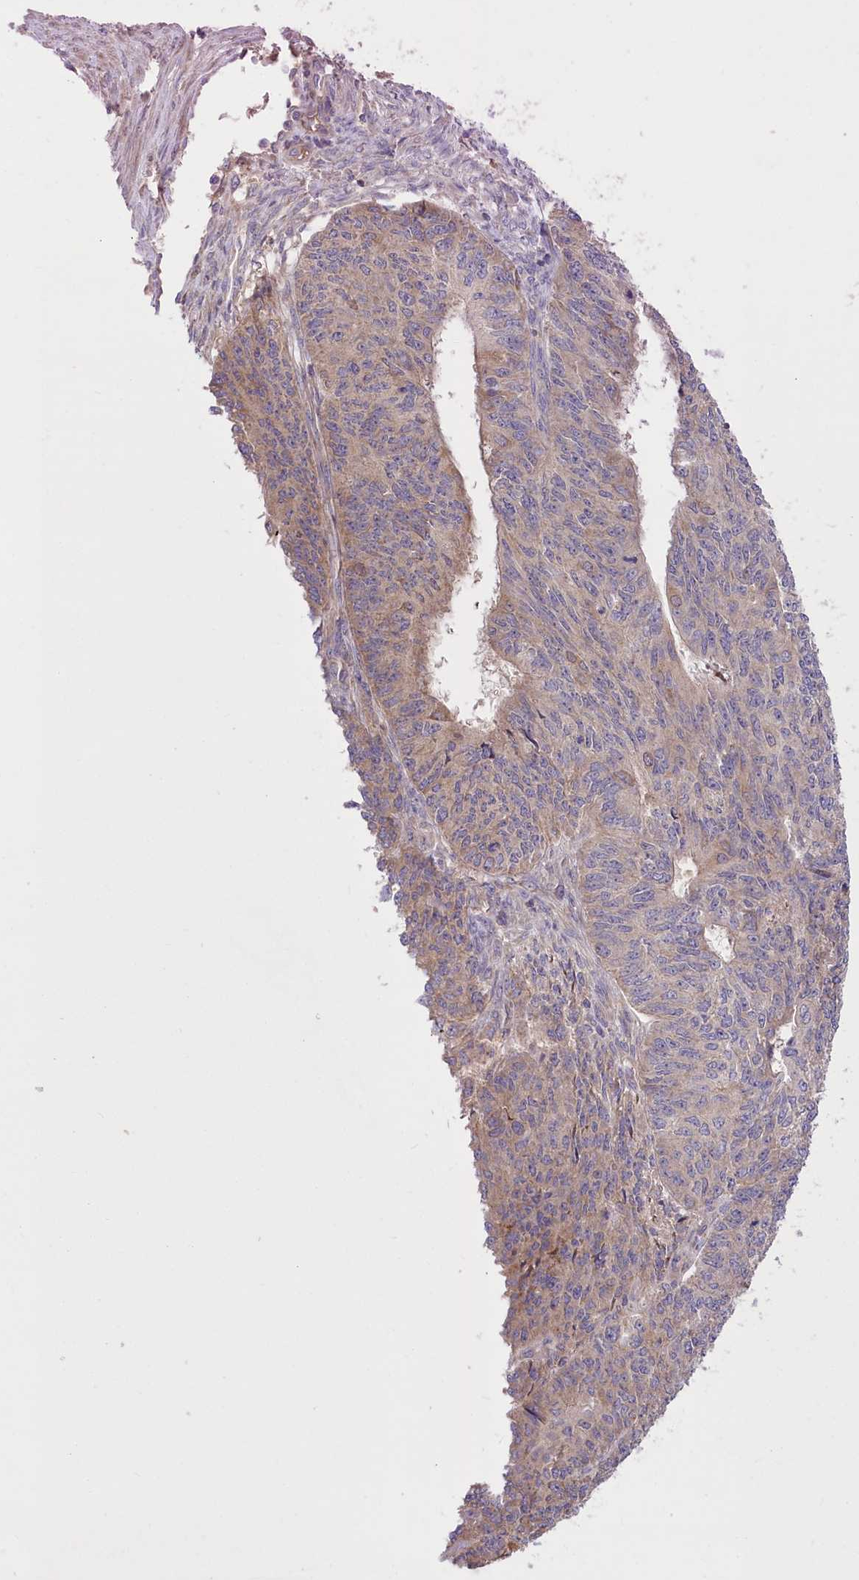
{"staining": {"intensity": "weak", "quantity": "25%-75%", "location": "cytoplasmic/membranous"}, "tissue": "endometrial cancer", "cell_type": "Tumor cells", "image_type": "cancer", "snomed": [{"axis": "morphology", "description": "Adenocarcinoma, NOS"}, {"axis": "topography", "description": "Endometrium"}], "caption": "A micrograph of endometrial adenocarcinoma stained for a protein reveals weak cytoplasmic/membranous brown staining in tumor cells.", "gene": "PBLD", "patient": {"sex": "female", "age": 32}}